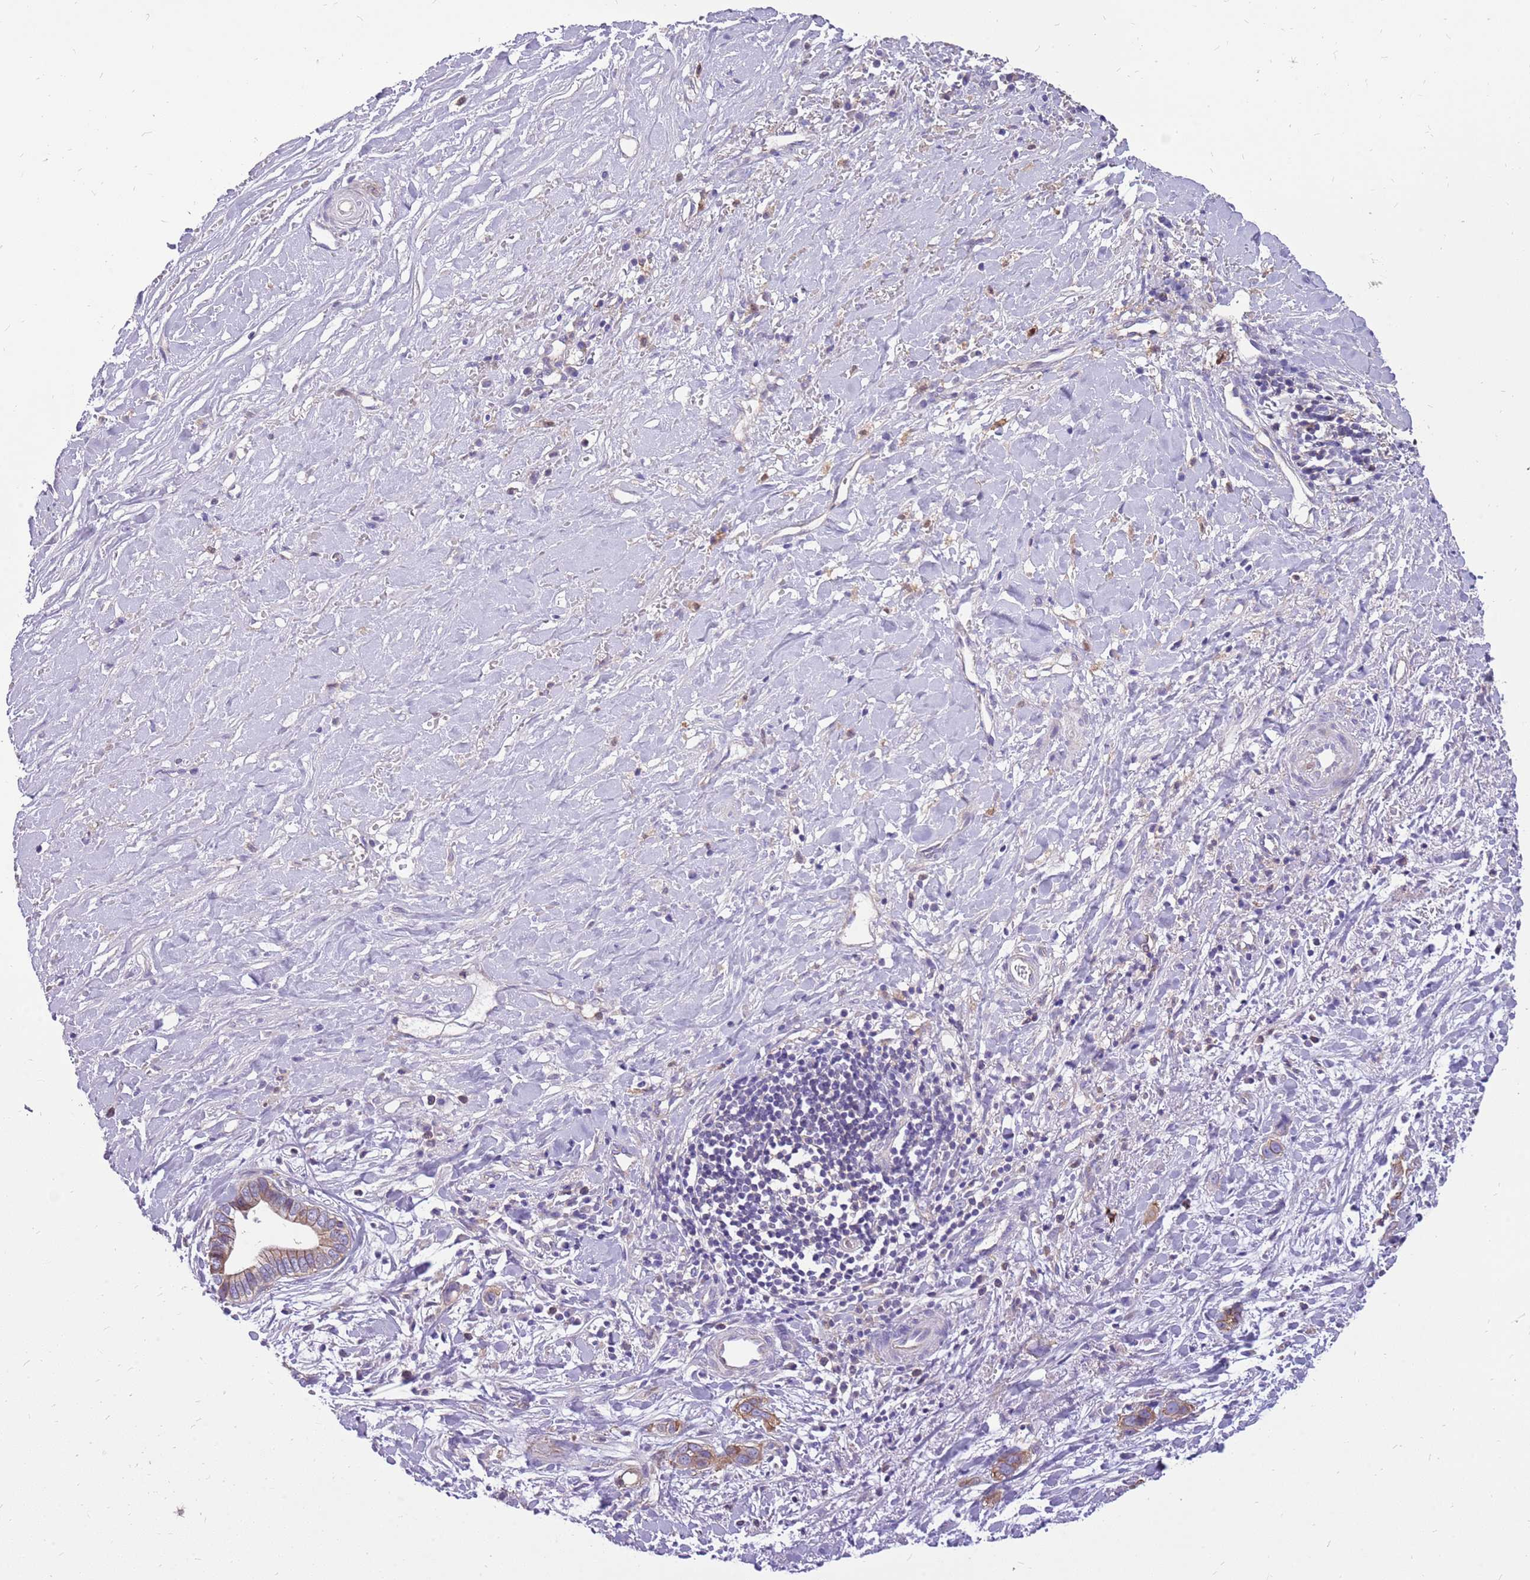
{"staining": {"intensity": "weak", "quantity": "25%-75%", "location": "cytoplasmic/membranous"}, "tissue": "liver cancer", "cell_type": "Tumor cells", "image_type": "cancer", "snomed": [{"axis": "morphology", "description": "Cholangiocarcinoma"}, {"axis": "topography", "description": "Liver"}], "caption": "Immunohistochemistry image of human liver cancer stained for a protein (brown), which shows low levels of weak cytoplasmic/membranous positivity in about 25%-75% of tumor cells.", "gene": "WDR90", "patient": {"sex": "female", "age": 79}}